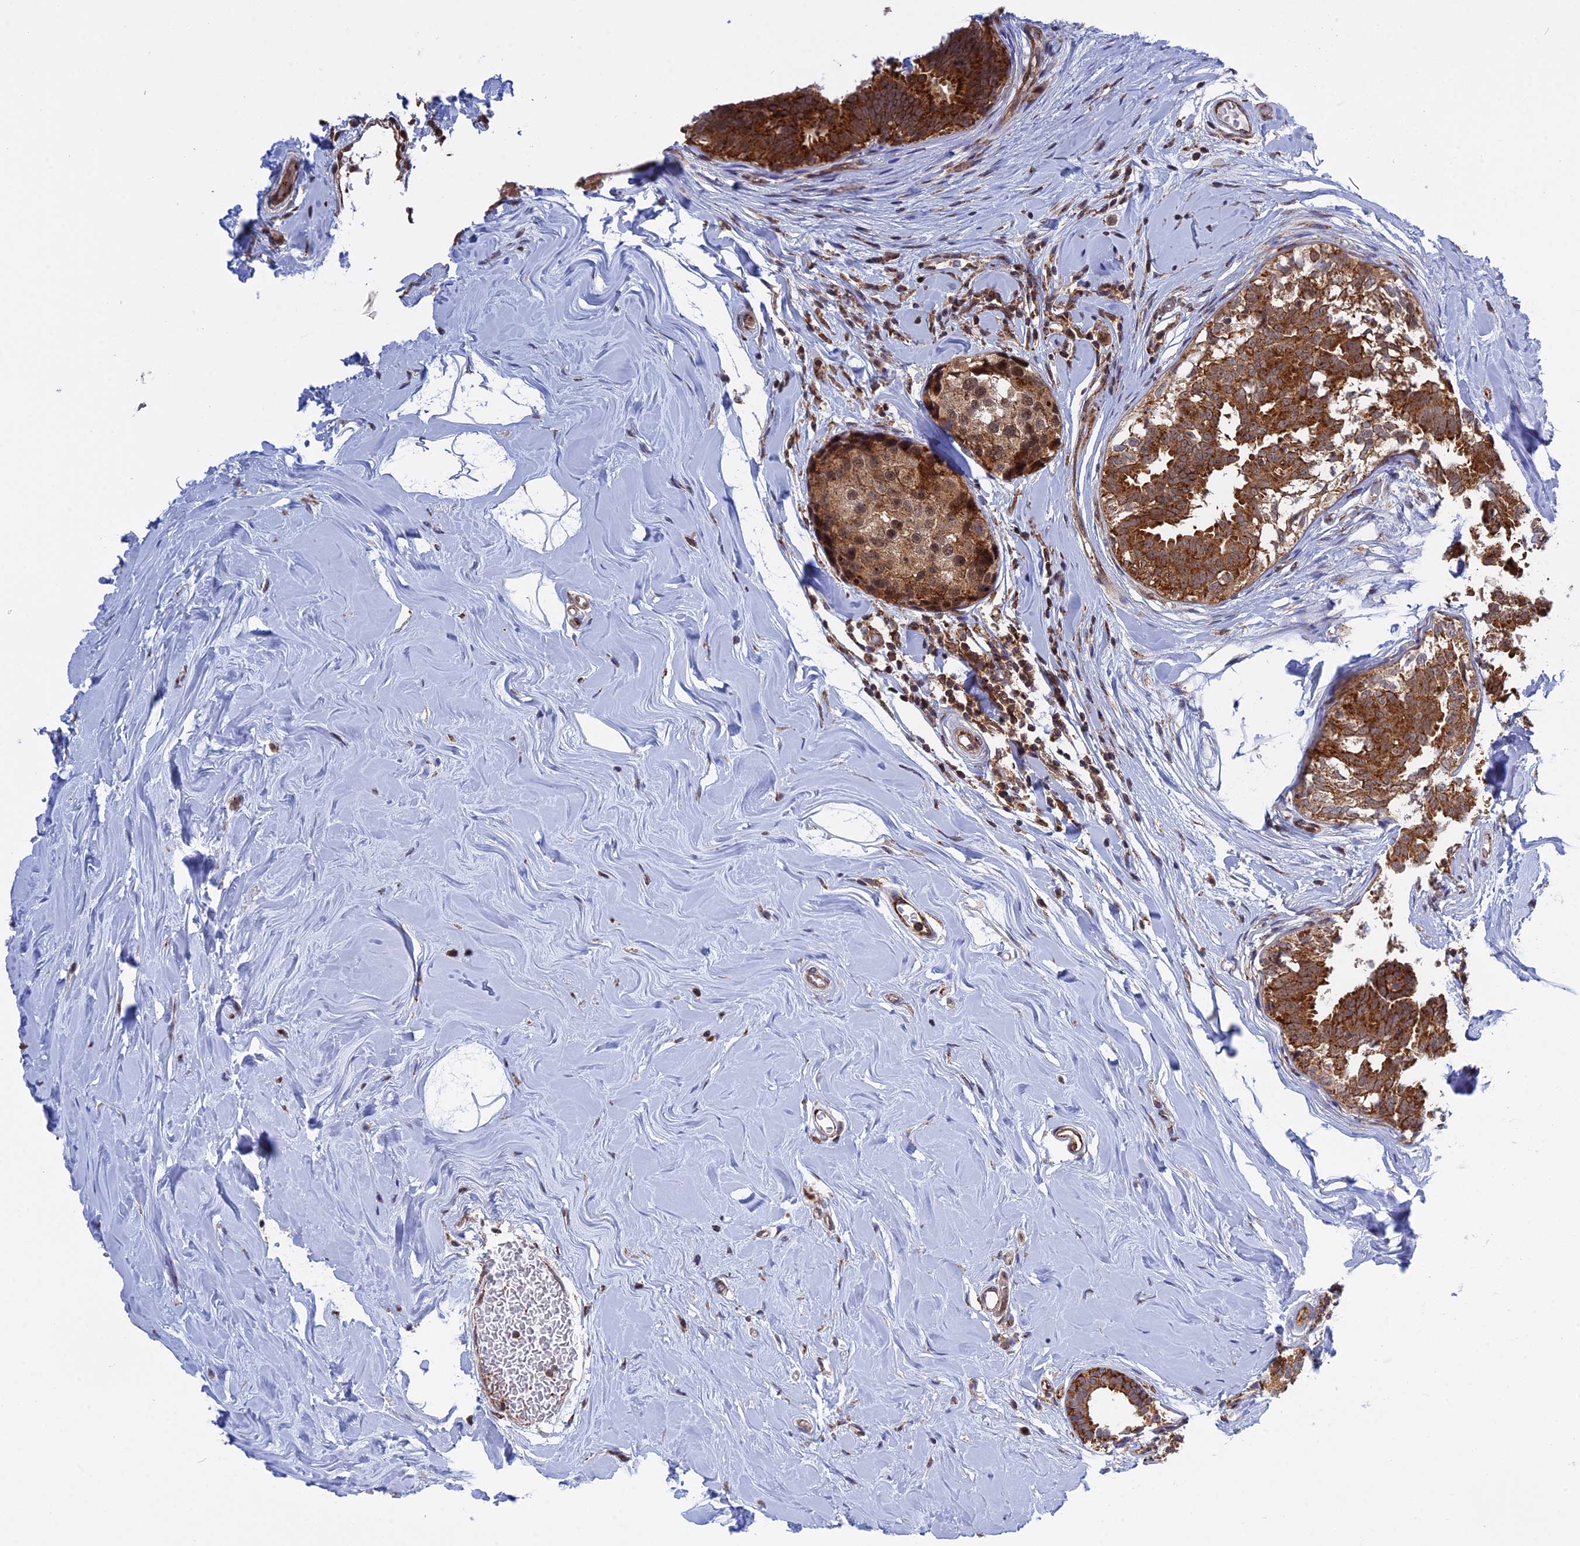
{"staining": {"intensity": "moderate", "quantity": ">75%", "location": "cytoplasmic/membranous"}, "tissue": "breast cancer", "cell_type": "Tumor cells", "image_type": "cancer", "snomed": [{"axis": "morphology", "description": "Lobular carcinoma"}, {"axis": "topography", "description": "Breast"}], "caption": "High-power microscopy captured an IHC micrograph of lobular carcinoma (breast), revealing moderate cytoplasmic/membranous positivity in about >75% of tumor cells.", "gene": "CLINT1", "patient": {"sex": "female", "age": 59}}